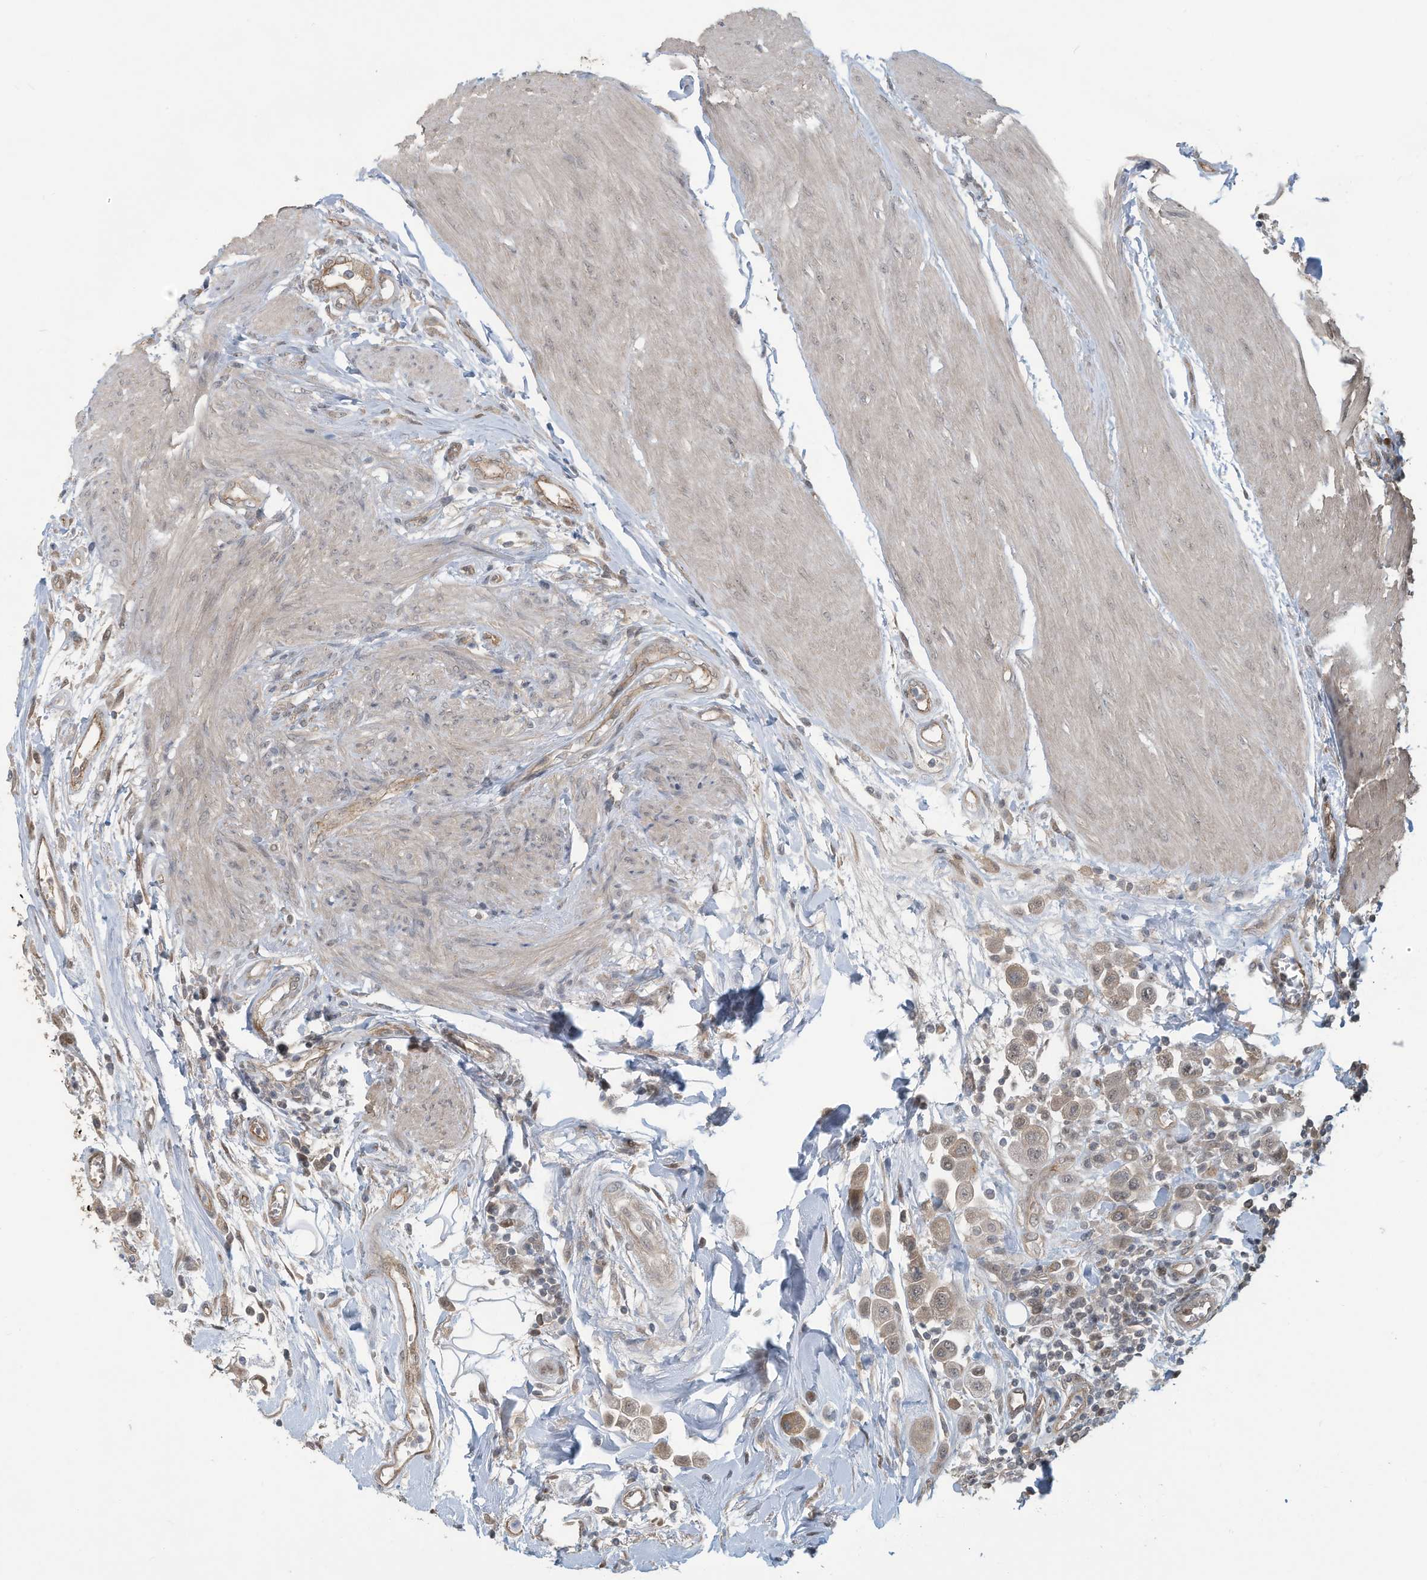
{"staining": {"intensity": "weak", "quantity": ">75%", "location": "cytoplasmic/membranous"}, "tissue": "urothelial cancer", "cell_type": "Tumor cells", "image_type": "cancer", "snomed": [{"axis": "morphology", "description": "Urothelial carcinoma, High grade"}, {"axis": "topography", "description": "Urinary bladder"}], "caption": "Immunohistochemical staining of urothelial cancer exhibits low levels of weak cytoplasmic/membranous staining in approximately >75% of tumor cells.", "gene": "ERI2", "patient": {"sex": "male", "age": 50}}